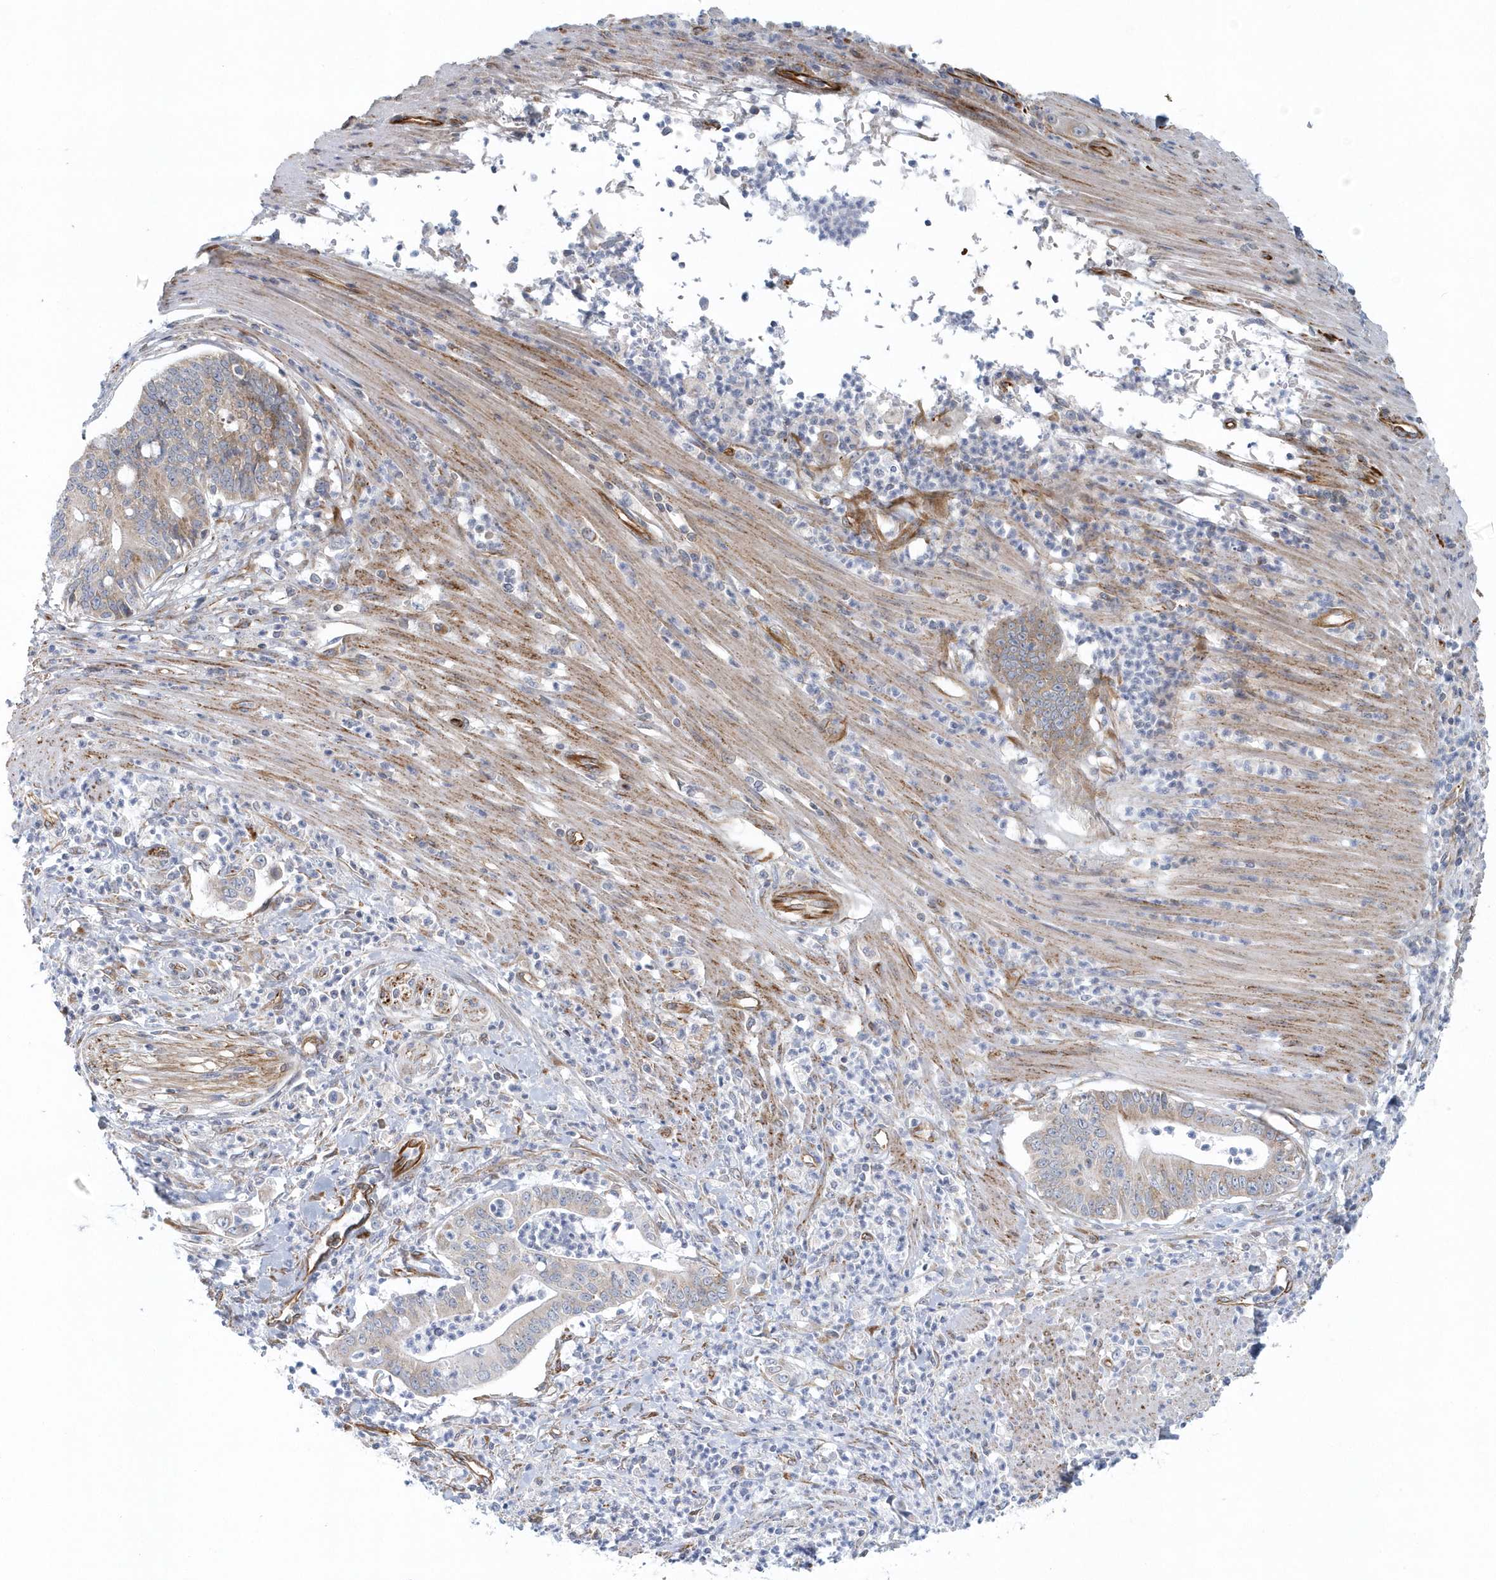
{"staining": {"intensity": "weak", "quantity": "<25%", "location": "cytoplasmic/membranous"}, "tissue": "pancreatic cancer", "cell_type": "Tumor cells", "image_type": "cancer", "snomed": [{"axis": "morphology", "description": "Adenocarcinoma, NOS"}, {"axis": "topography", "description": "Pancreas"}], "caption": "The photomicrograph reveals no significant staining in tumor cells of pancreatic cancer.", "gene": "GPR152", "patient": {"sex": "male", "age": 69}}